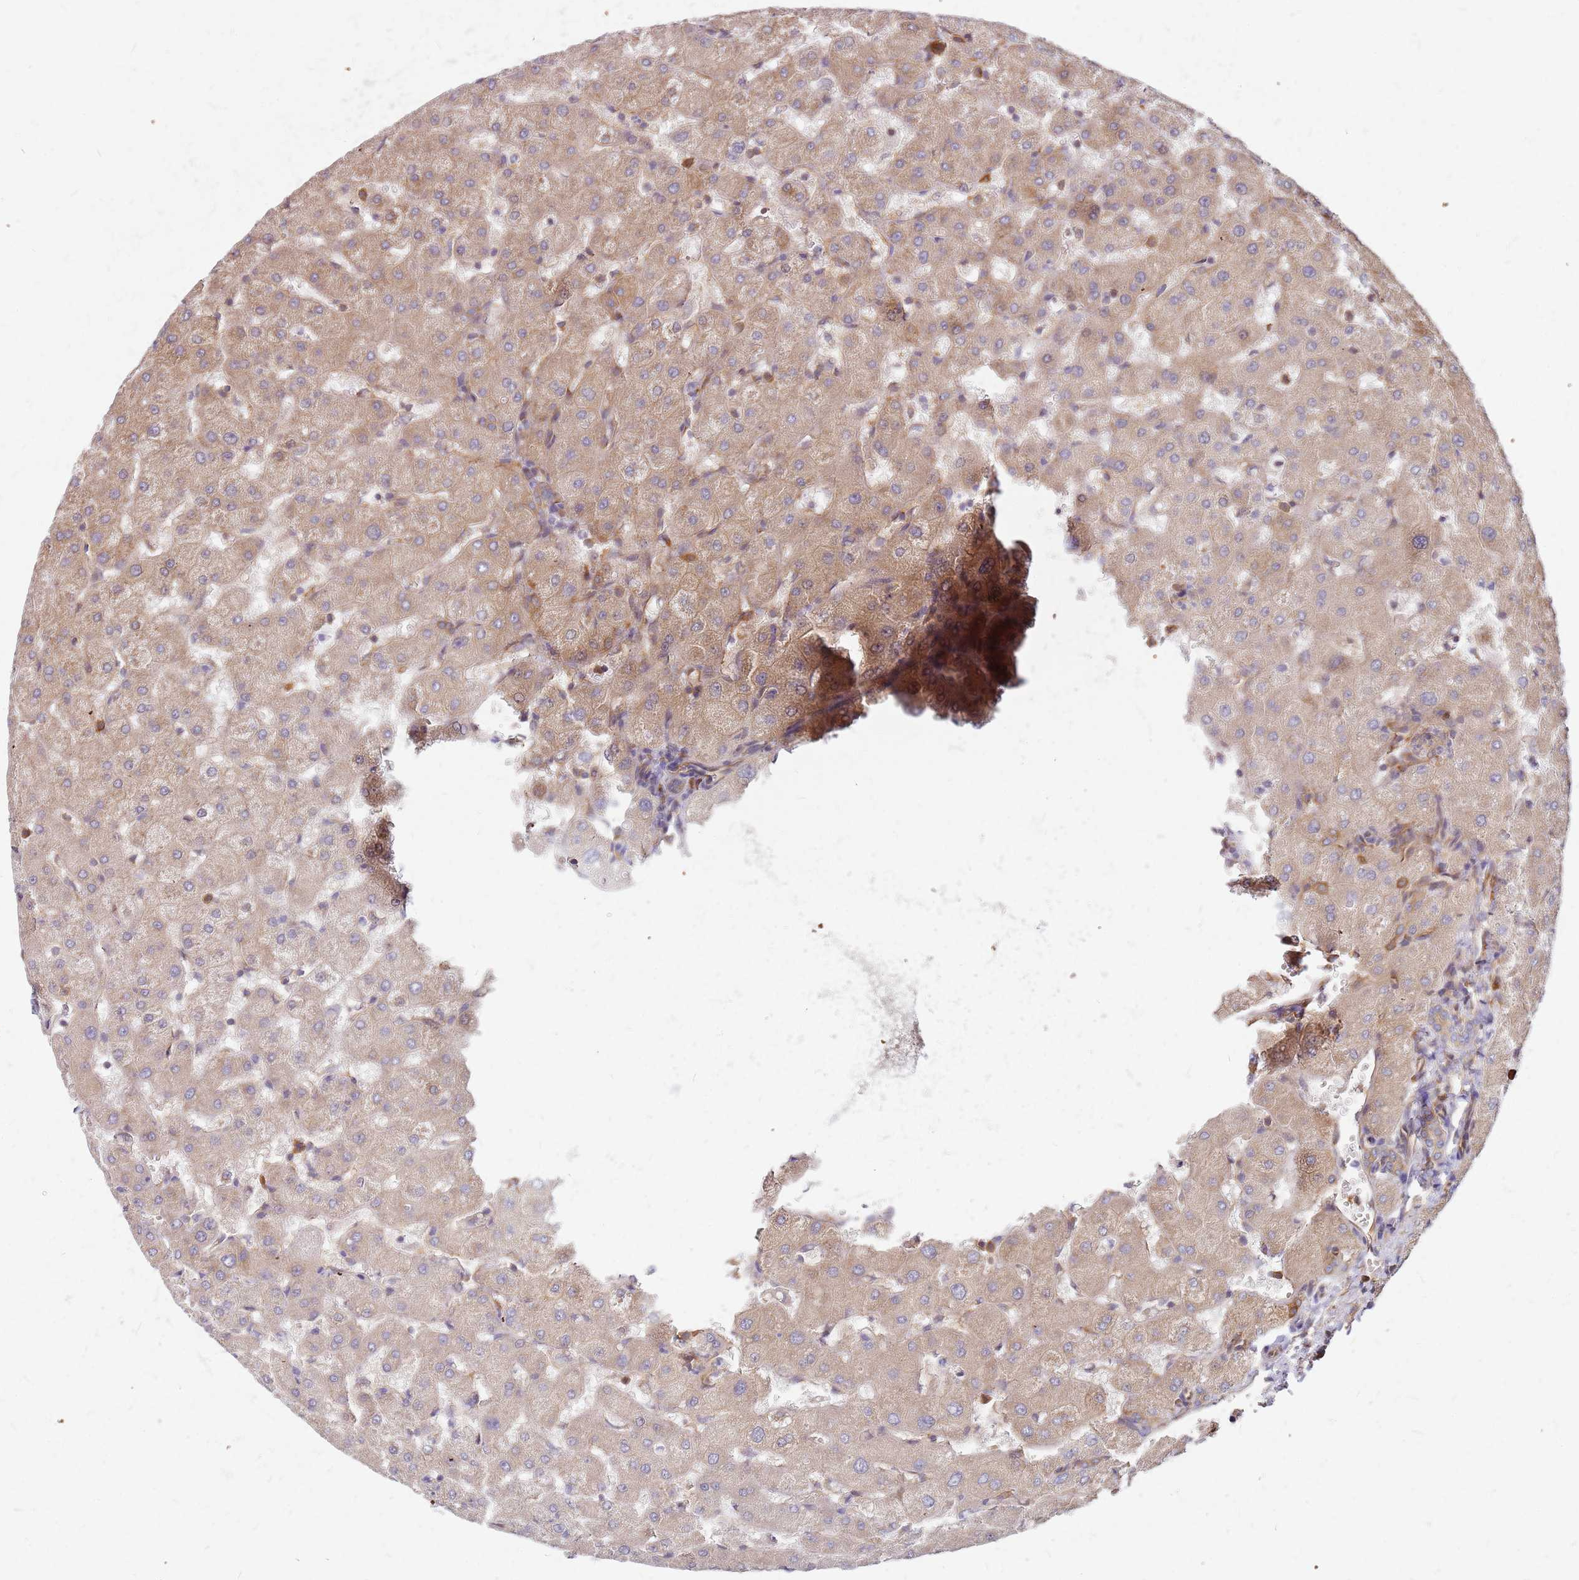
{"staining": {"intensity": "weak", "quantity": "<25%", "location": "cytoplasmic/membranous"}, "tissue": "liver", "cell_type": "Cholangiocytes", "image_type": "normal", "snomed": [{"axis": "morphology", "description": "Normal tissue, NOS"}, {"axis": "topography", "description": "Liver"}], "caption": "The micrograph demonstrates no significant expression in cholangiocytes of liver. (DAB (3,3'-diaminobenzidine) immunohistochemistry (IHC), high magnification).", "gene": "HDX", "patient": {"sex": "female", "age": 63}}